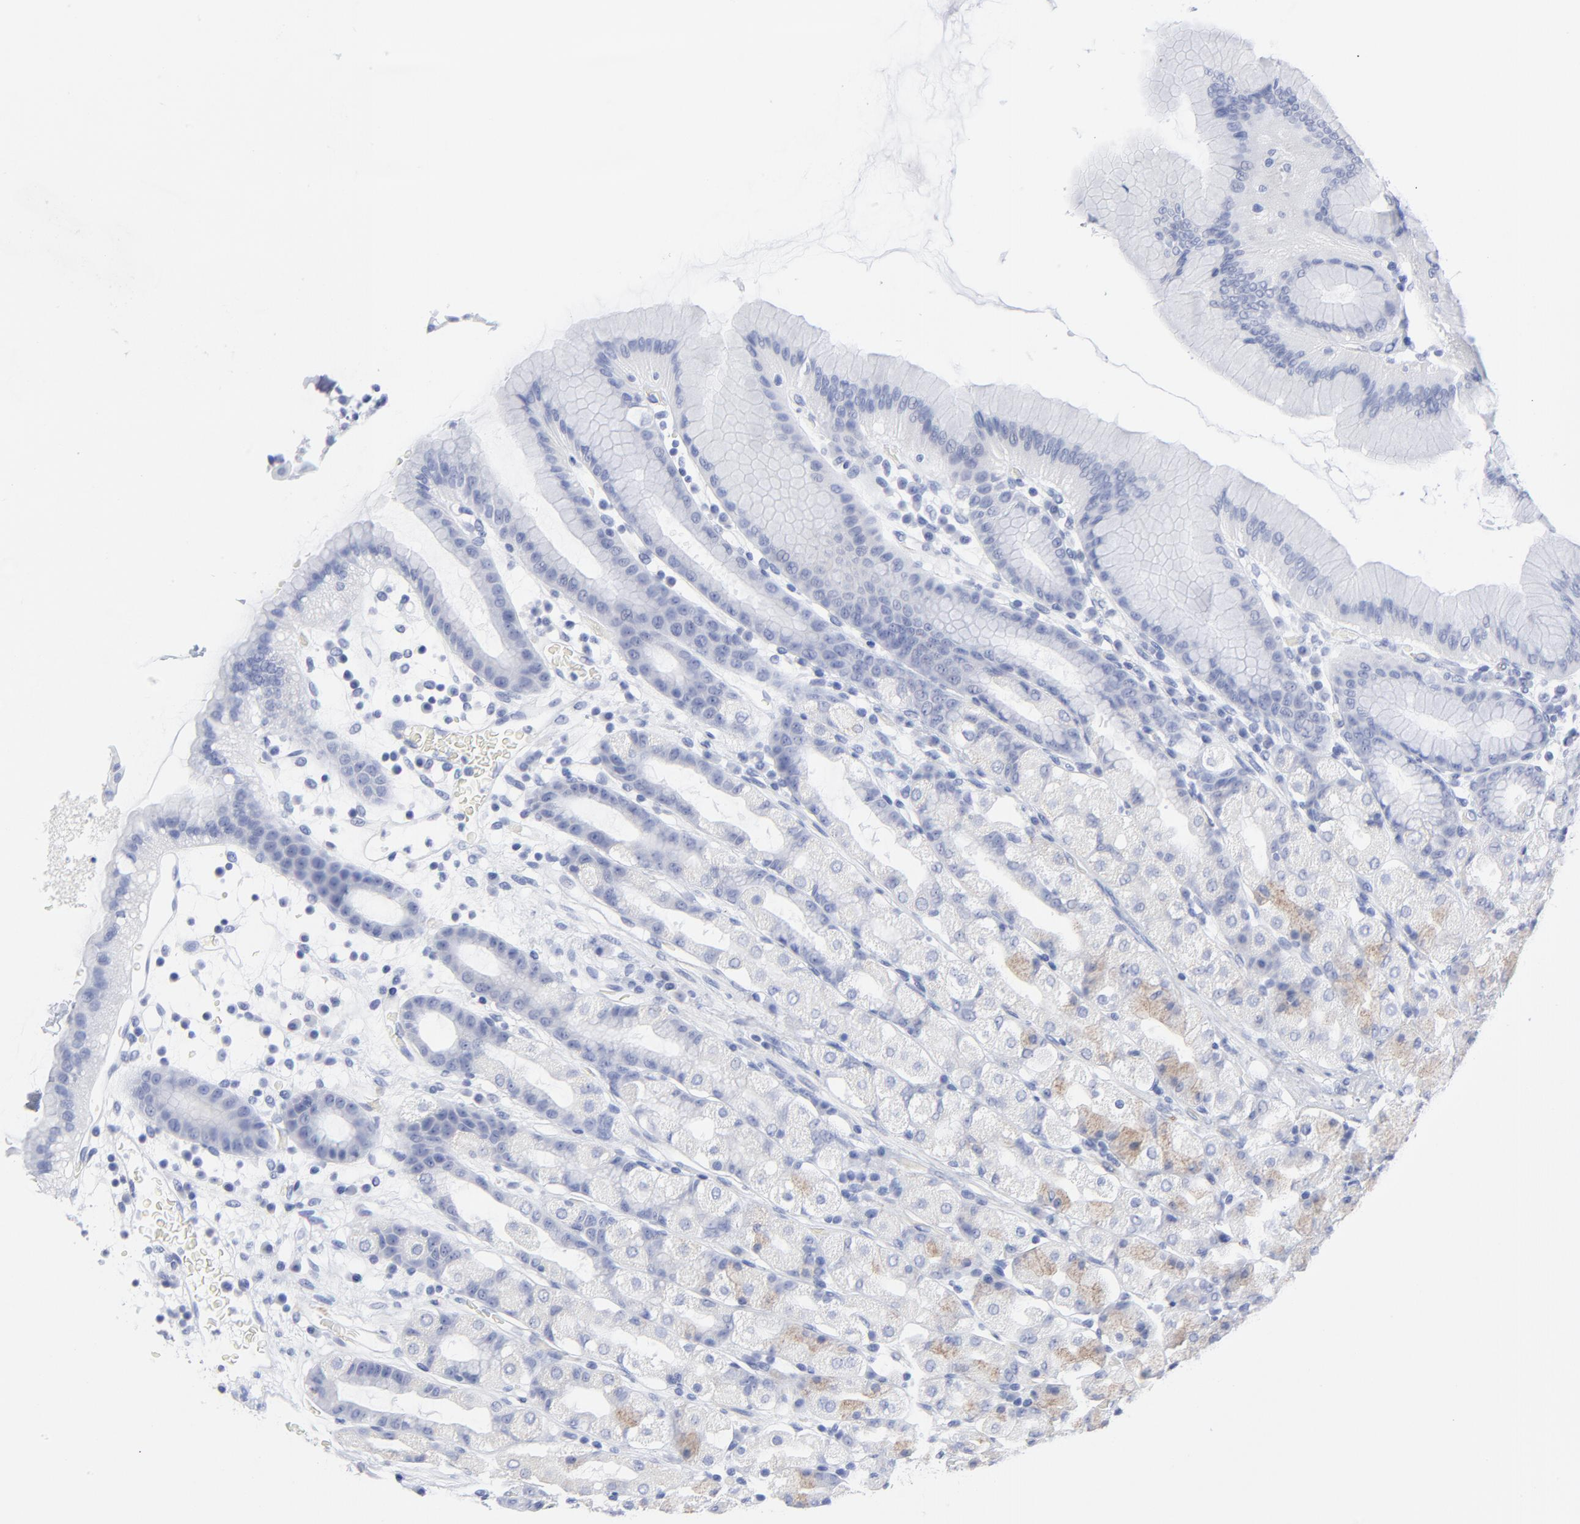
{"staining": {"intensity": "weak", "quantity": "25%-75%", "location": "cytoplasmic/membranous"}, "tissue": "stomach", "cell_type": "Glandular cells", "image_type": "normal", "snomed": [{"axis": "morphology", "description": "Normal tissue, NOS"}, {"axis": "topography", "description": "Stomach, upper"}], "caption": "DAB (3,3'-diaminobenzidine) immunohistochemical staining of benign human stomach reveals weak cytoplasmic/membranous protein staining in approximately 25%-75% of glandular cells. Immunohistochemistry (ihc) stains the protein in brown and the nuclei are stained blue.", "gene": "CNTN3", "patient": {"sex": "male", "age": 68}}